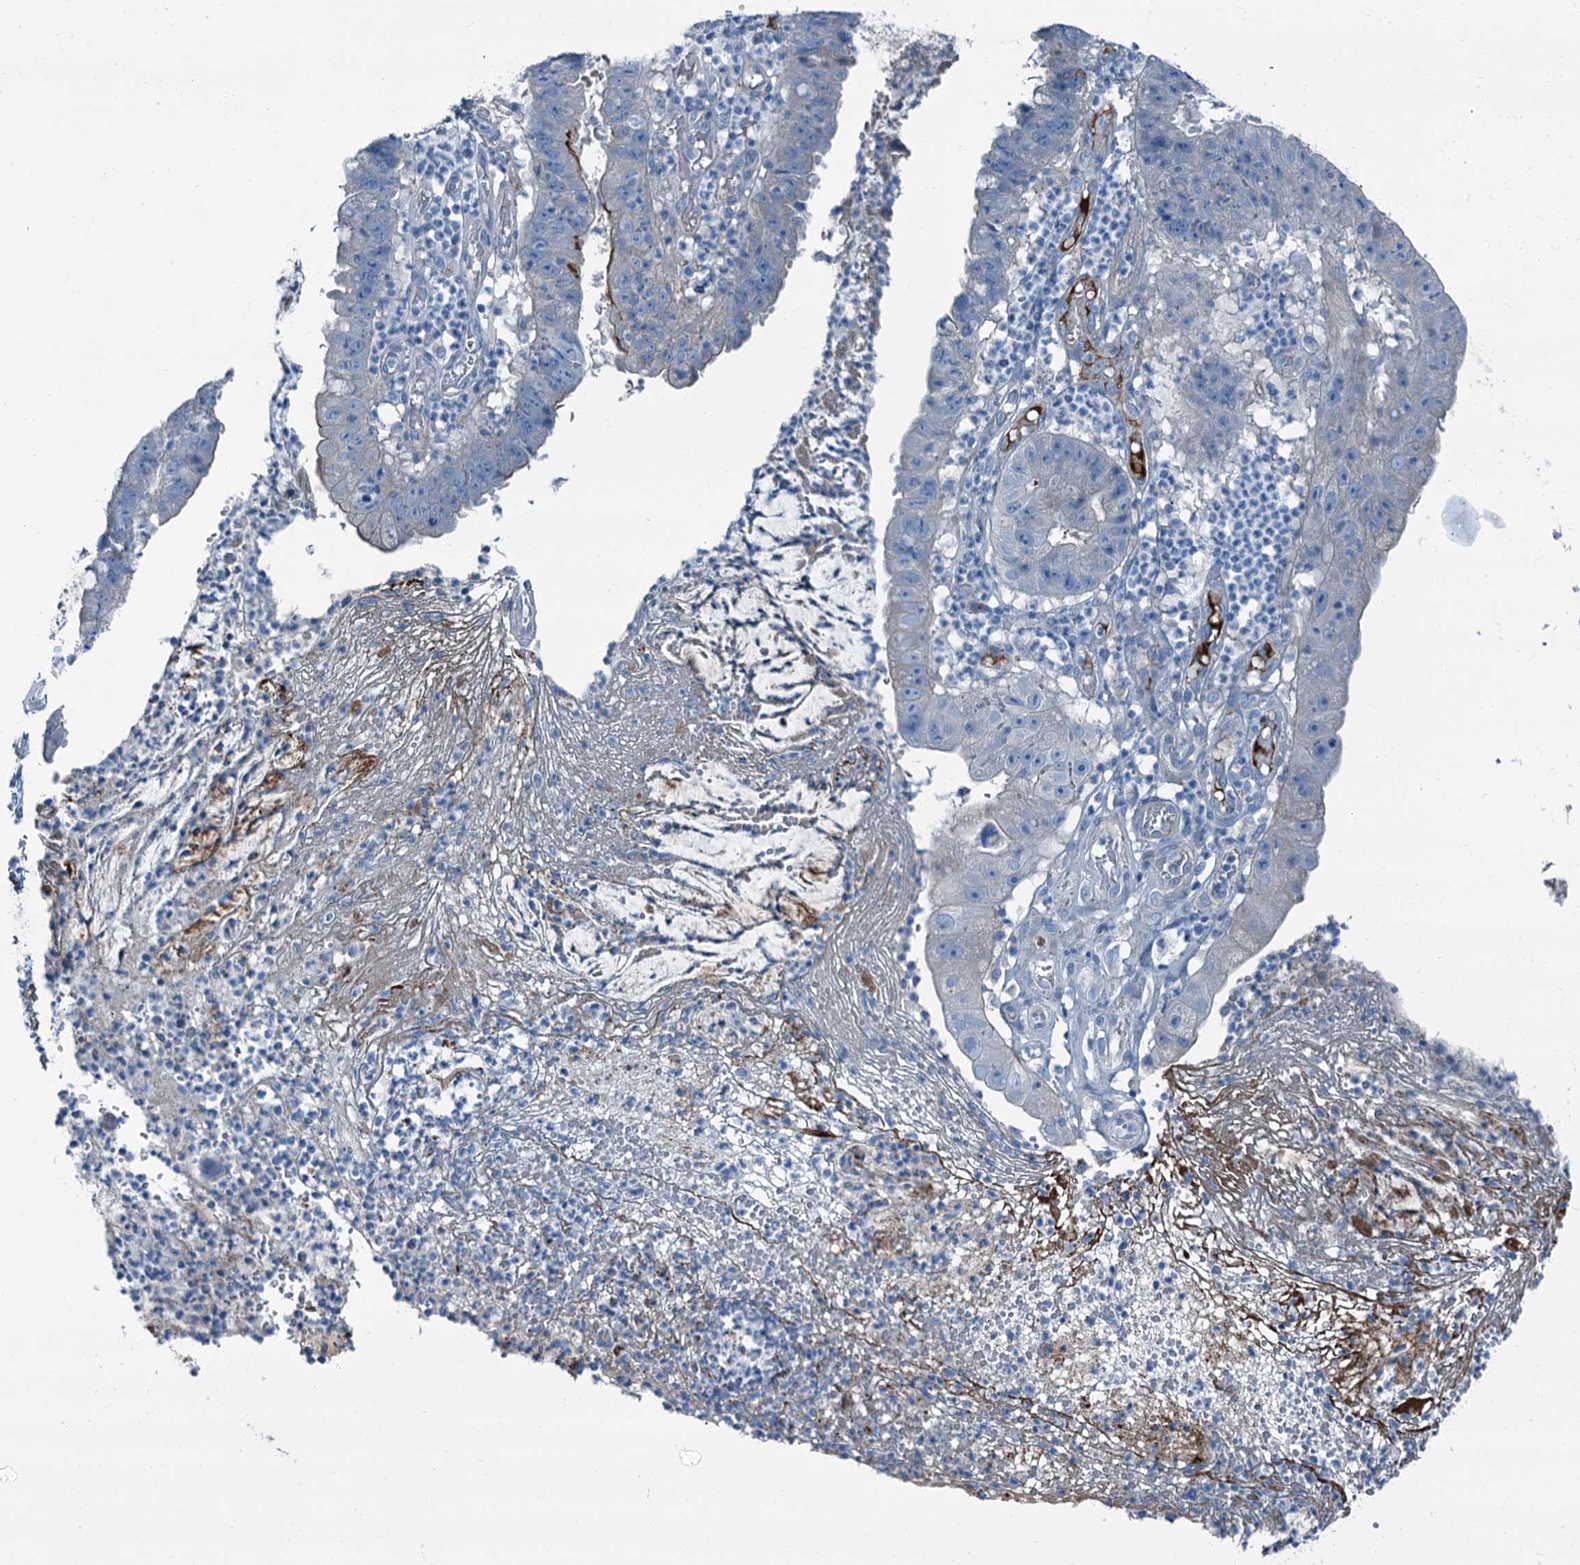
{"staining": {"intensity": "negative", "quantity": "none", "location": "none"}, "tissue": "stomach cancer", "cell_type": "Tumor cells", "image_type": "cancer", "snomed": [{"axis": "morphology", "description": "Adenocarcinoma, NOS"}, {"axis": "topography", "description": "Stomach"}], "caption": "Tumor cells are negative for protein expression in human stomach cancer. The staining was performed using DAB (3,3'-diaminobenzidine) to visualize the protein expression in brown, while the nuclei were stained in blue with hematoxylin (Magnification: 20x).", "gene": "AXL", "patient": {"sex": "male", "age": 59}}